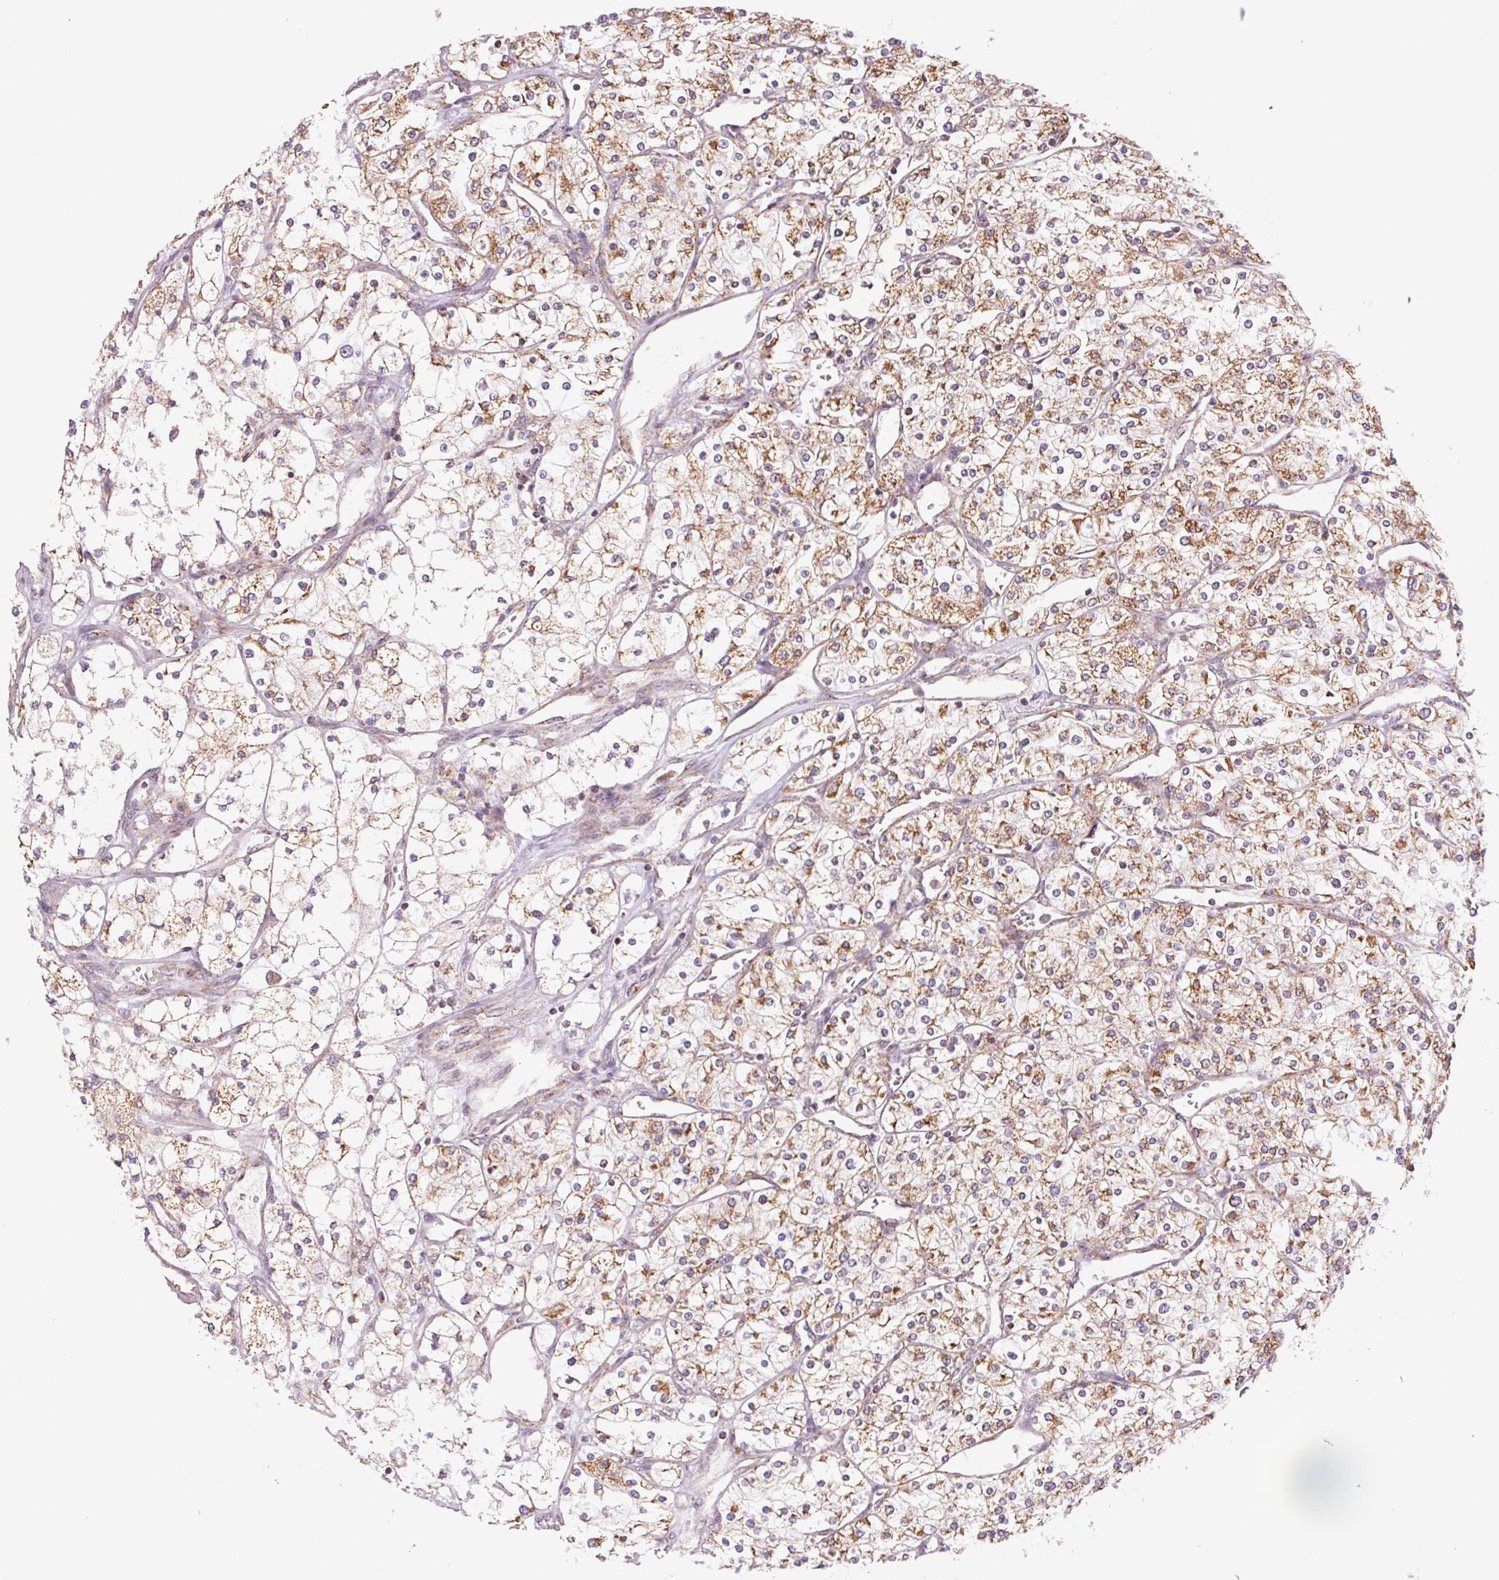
{"staining": {"intensity": "moderate", "quantity": ">75%", "location": "cytoplasmic/membranous"}, "tissue": "renal cancer", "cell_type": "Tumor cells", "image_type": "cancer", "snomed": [{"axis": "morphology", "description": "Adenocarcinoma, NOS"}, {"axis": "topography", "description": "Kidney"}], "caption": "This photomicrograph shows immunohistochemistry staining of renal cancer (adenocarcinoma), with medium moderate cytoplasmic/membranous expression in about >75% of tumor cells.", "gene": "MATCAP1", "patient": {"sex": "male", "age": 80}}